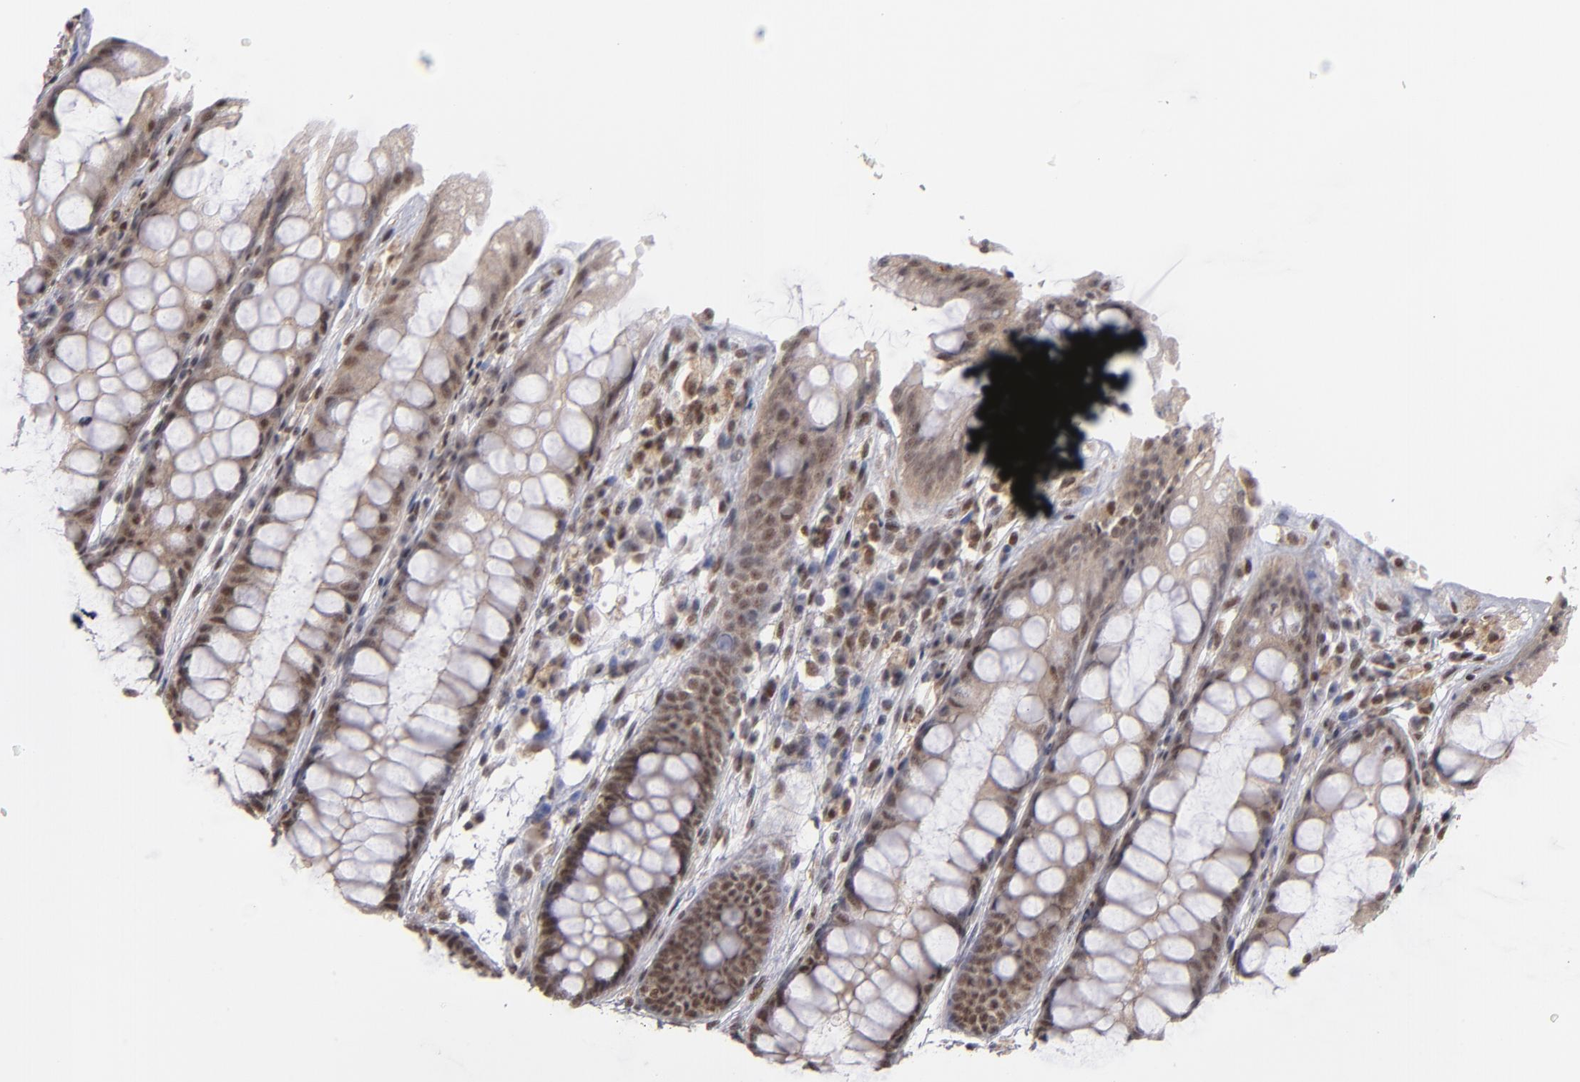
{"staining": {"intensity": "moderate", "quantity": ">75%", "location": "nuclear"}, "tissue": "rectum", "cell_type": "Glandular cells", "image_type": "normal", "snomed": [{"axis": "morphology", "description": "Normal tissue, NOS"}, {"axis": "topography", "description": "Rectum"}], "caption": "Immunohistochemical staining of benign human rectum reveals >75% levels of moderate nuclear protein expression in about >75% of glandular cells. The protein of interest is stained brown, and the nuclei are stained in blue (DAB IHC with brightfield microscopy, high magnification).", "gene": "ZNF234", "patient": {"sex": "female", "age": 46}}